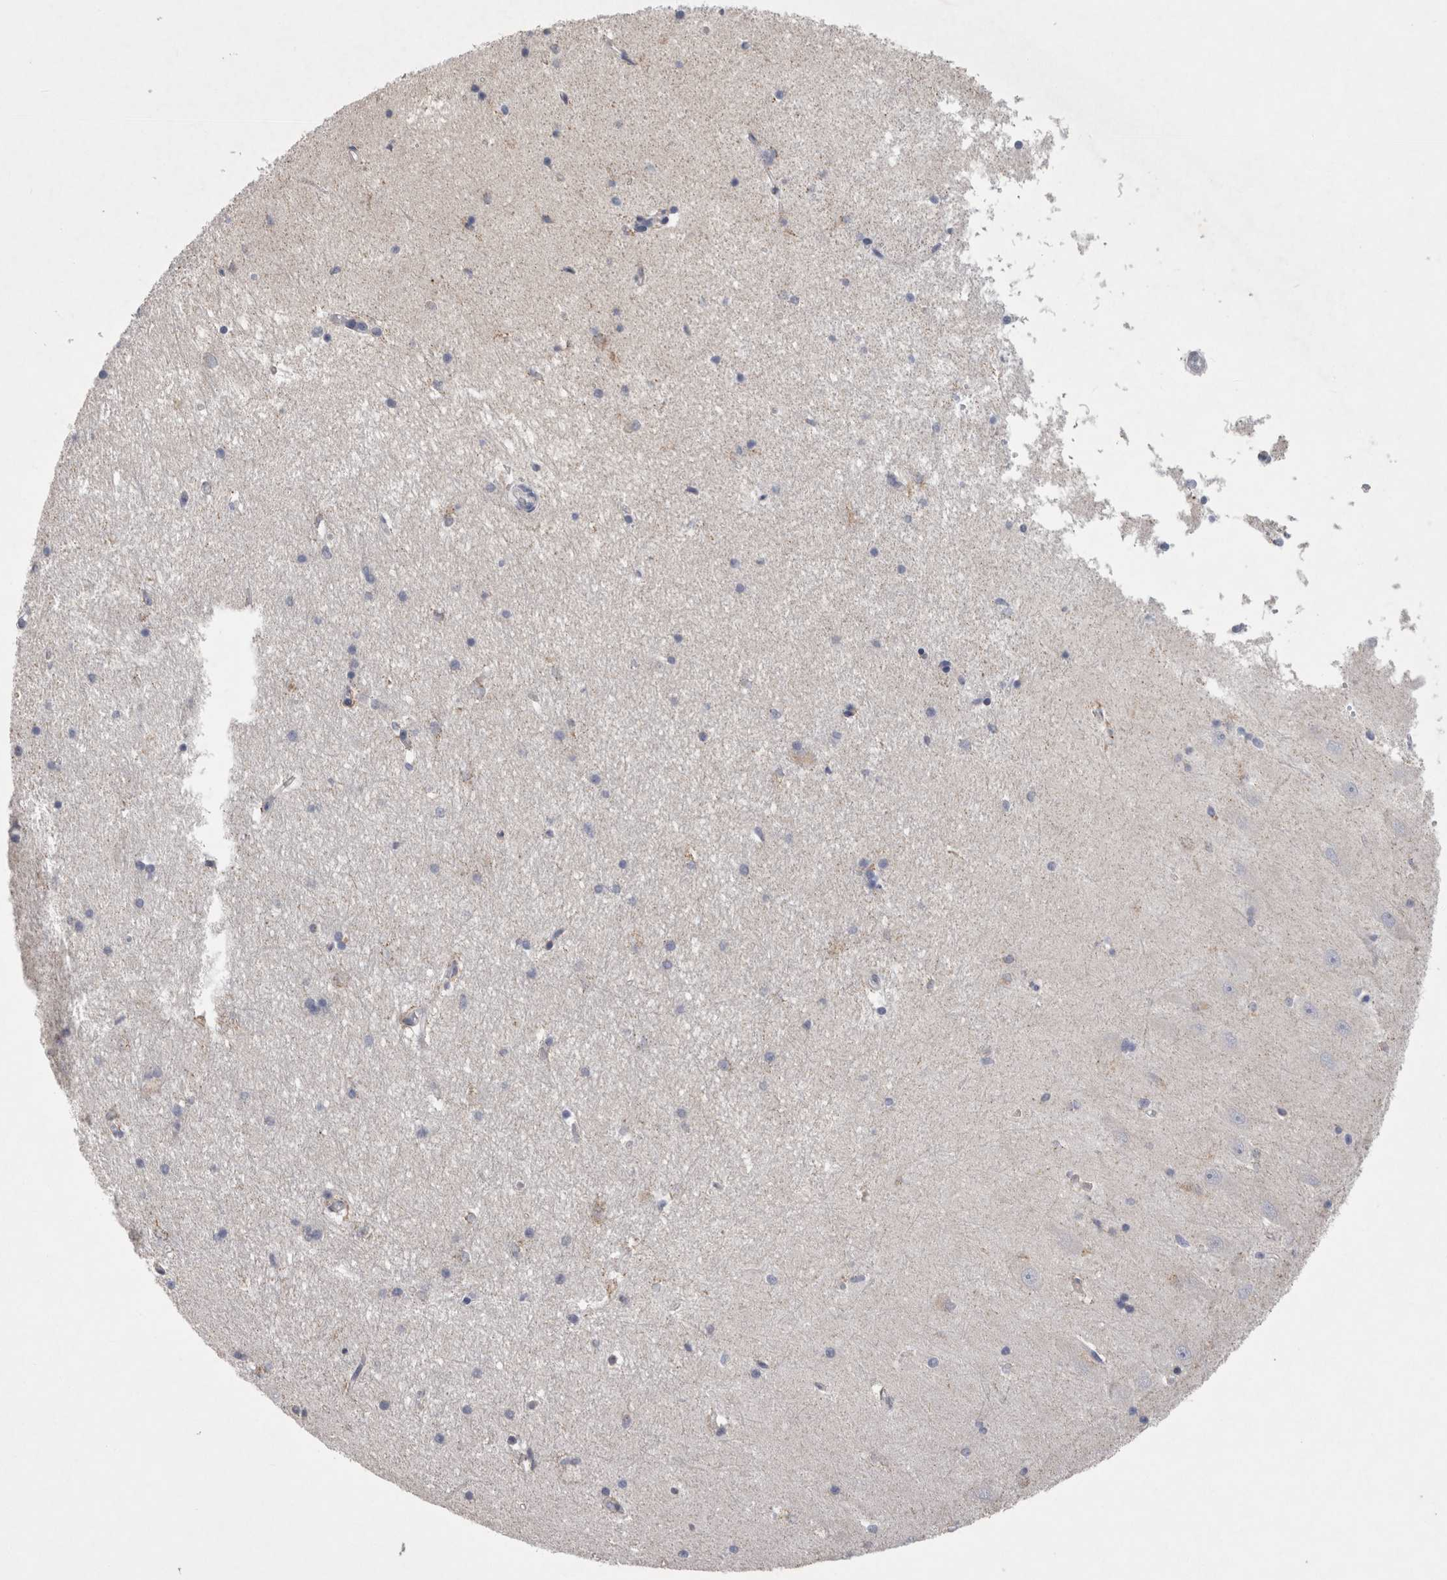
{"staining": {"intensity": "negative", "quantity": "none", "location": "none"}, "tissue": "hippocampus", "cell_type": "Glial cells", "image_type": "normal", "snomed": [{"axis": "morphology", "description": "Normal tissue, NOS"}, {"axis": "topography", "description": "Hippocampus"}], "caption": "Unremarkable hippocampus was stained to show a protein in brown. There is no significant staining in glial cells. Brightfield microscopy of IHC stained with DAB (brown) and hematoxylin (blue), captured at high magnification.", "gene": "AGMAT", "patient": {"sex": "male", "age": 45}}